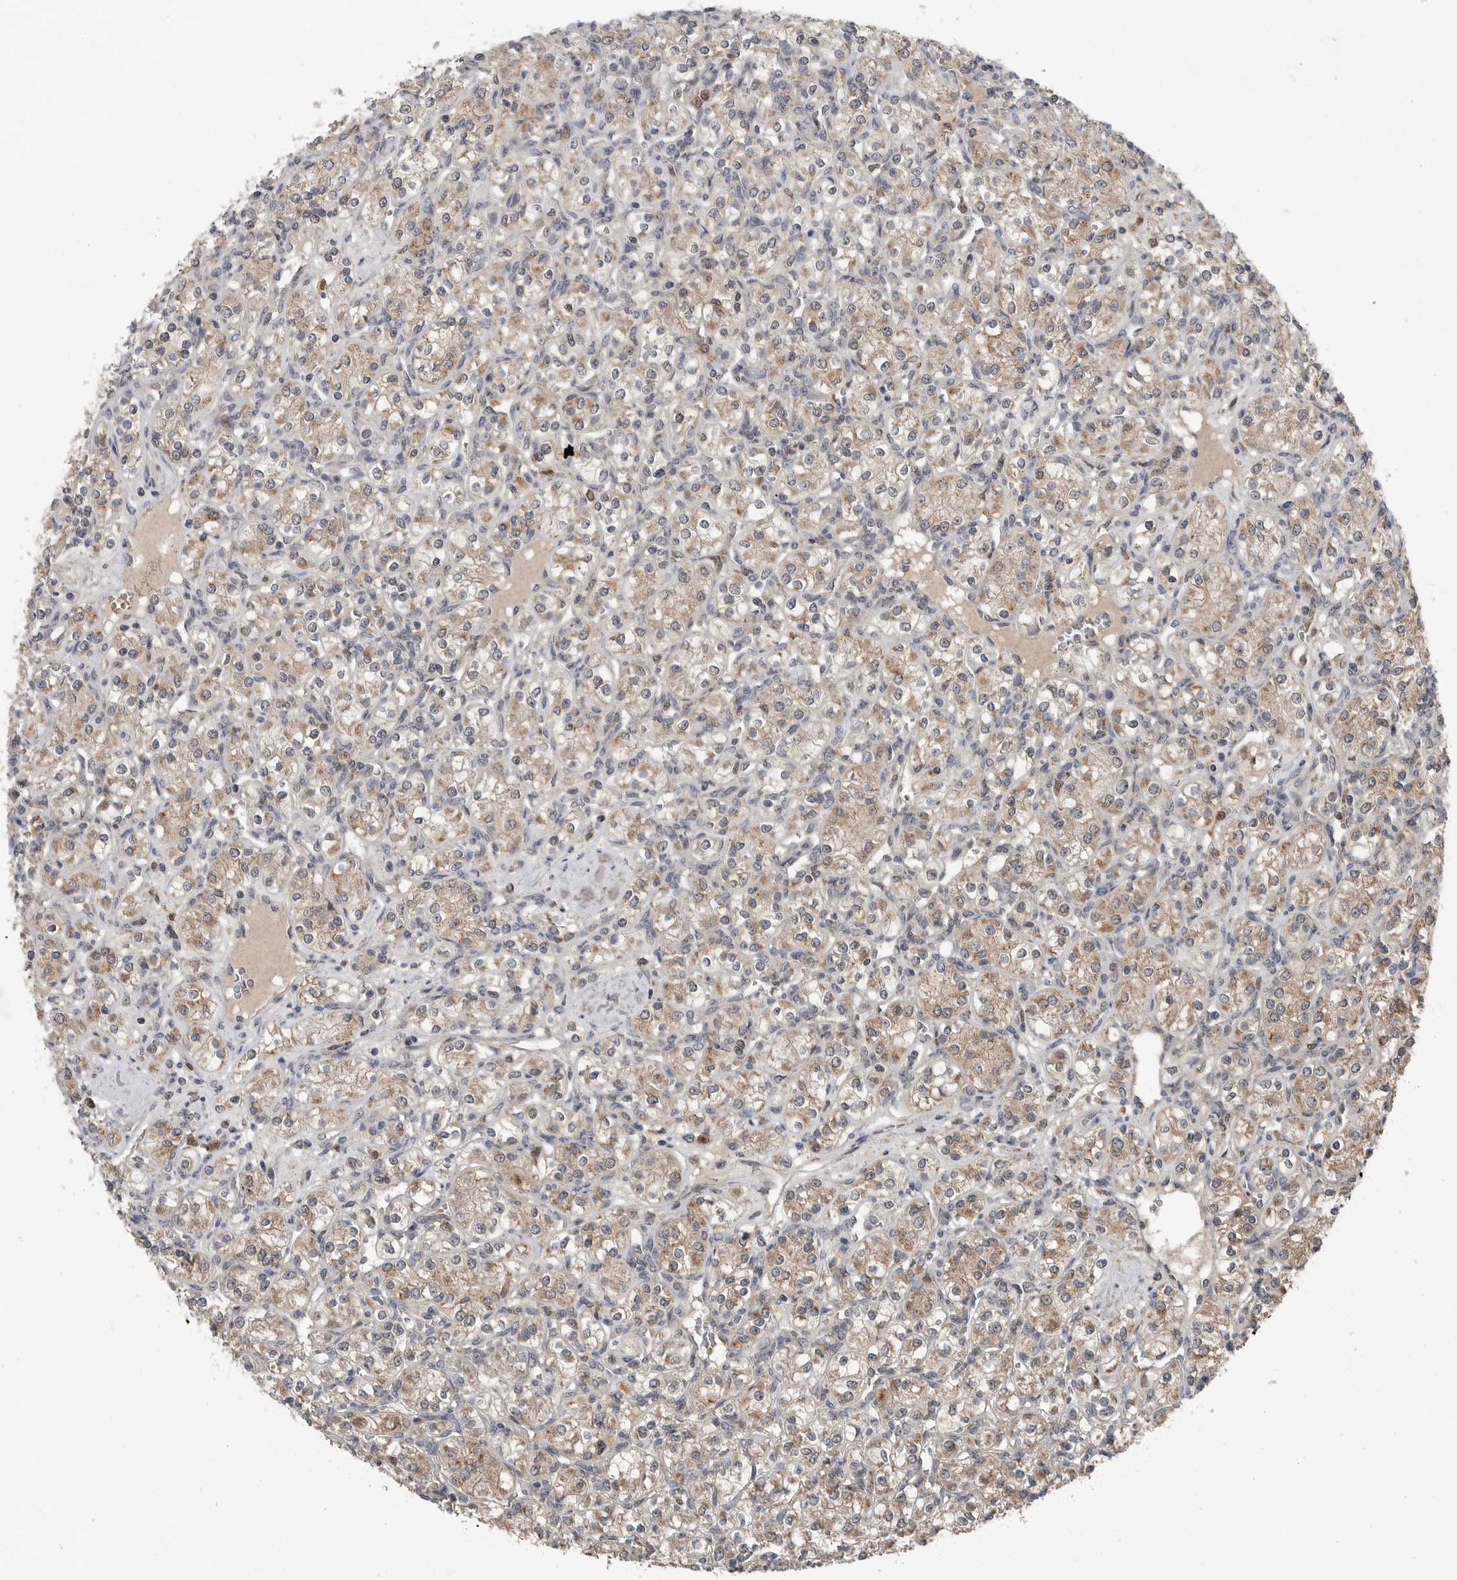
{"staining": {"intensity": "weak", "quantity": ">75%", "location": "cytoplasmic/membranous"}, "tissue": "renal cancer", "cell_type": "Tumor cells", "image_type": "cancer", "snomed": [{"axis": "morphology", "description": "Adenocarcinoma, NOS"}, {"axis": "topography", "description": "Kidney"}], "caption": "IHC (DAB) staining of renal cancer (adenocarcinoma) demonstrates weak cytoplasmic/membranous protein positivity in about >75% of tumor cells.", "gene": "SCP2", "patient": {"sex": "male", "age": 77}}